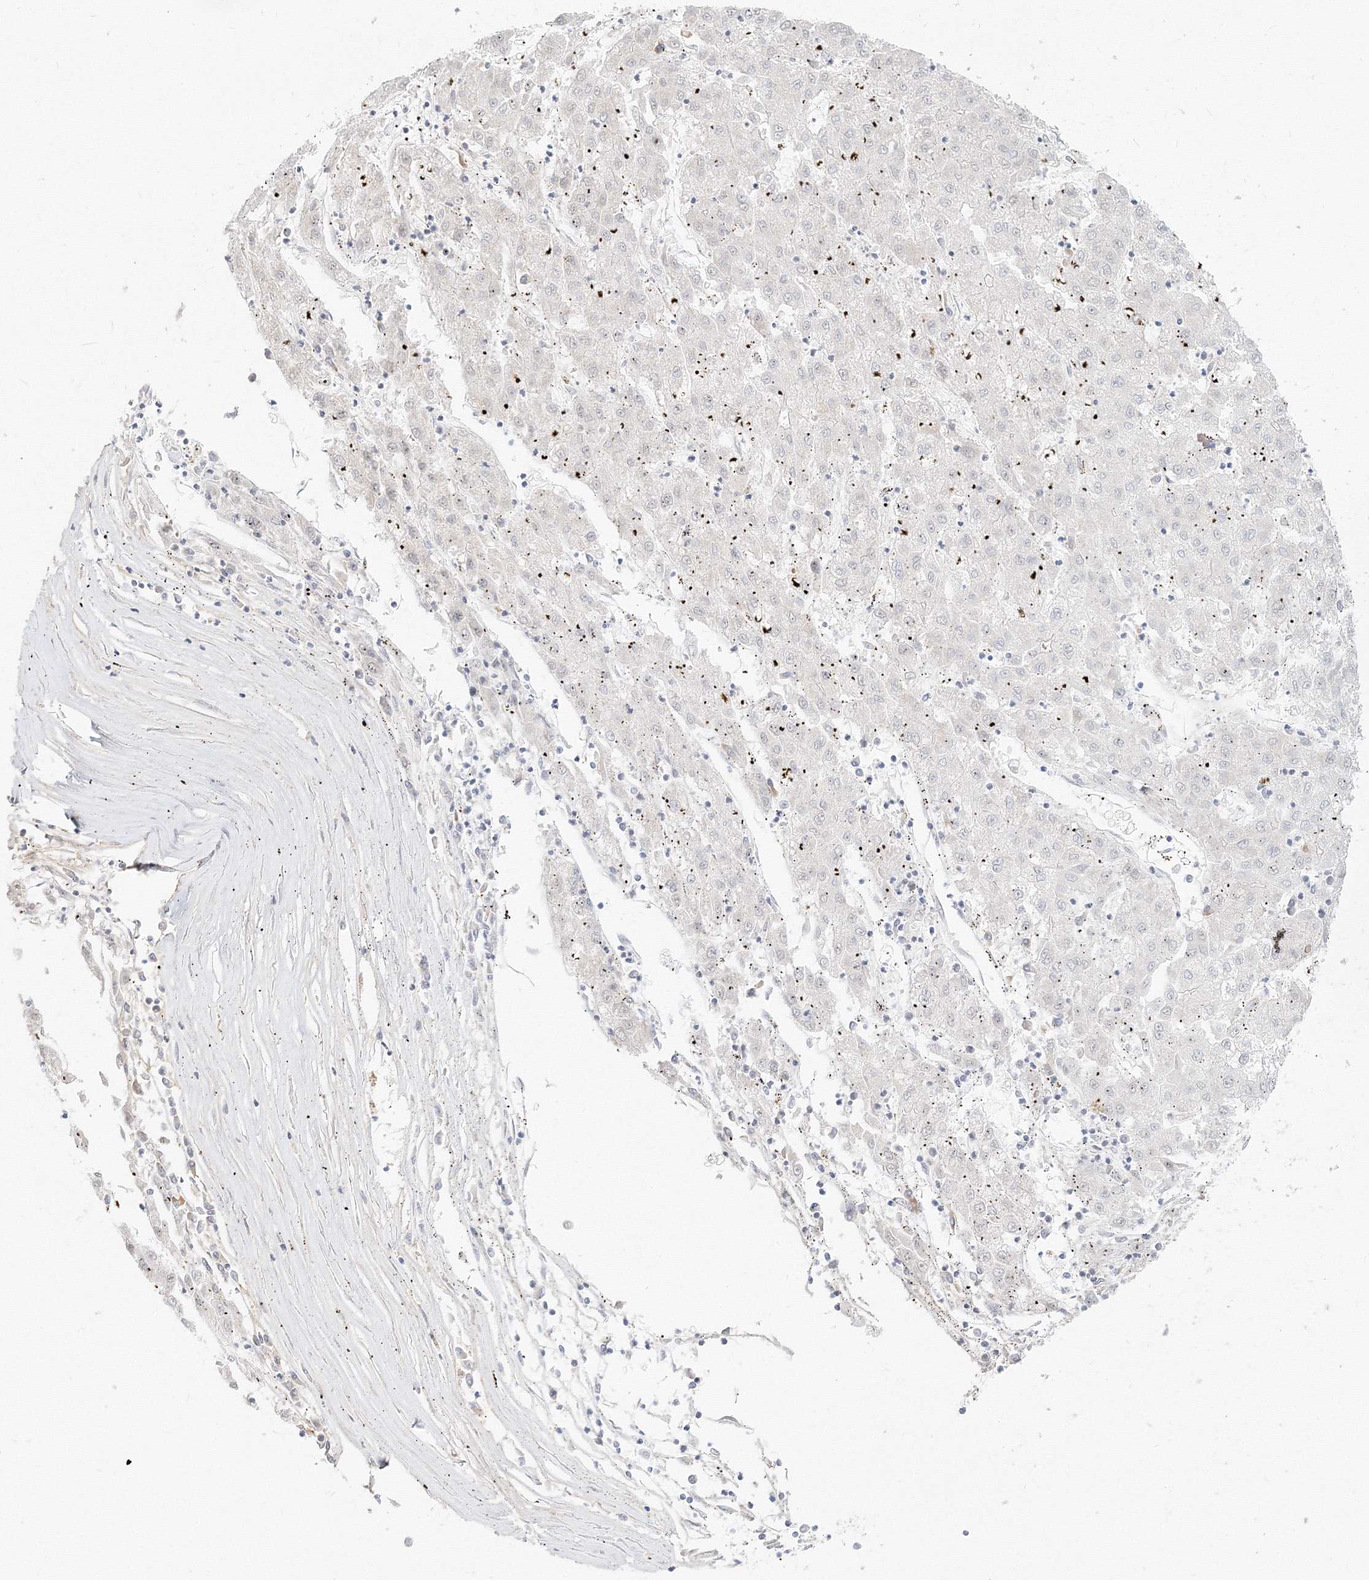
{"staining": {"intensity": "weak", "quantity": "<25%", "location": "nuclear"}, "tissue": "liver cancer", "cell_type": "Tumor cells", "image_type": "cancer", "snomed": [{"axis": "morphology", "description": "Carcinoma, Hepatocellular, NOS"}, {"axis": "topography", "description": "Liver"}], "caption": "This is an IHC image of liver hepatocellular carcinoma. There is no positivity in tumor cells.", "gene": "PPP4R2", "patient": {"sex": "male", "age": 72}}